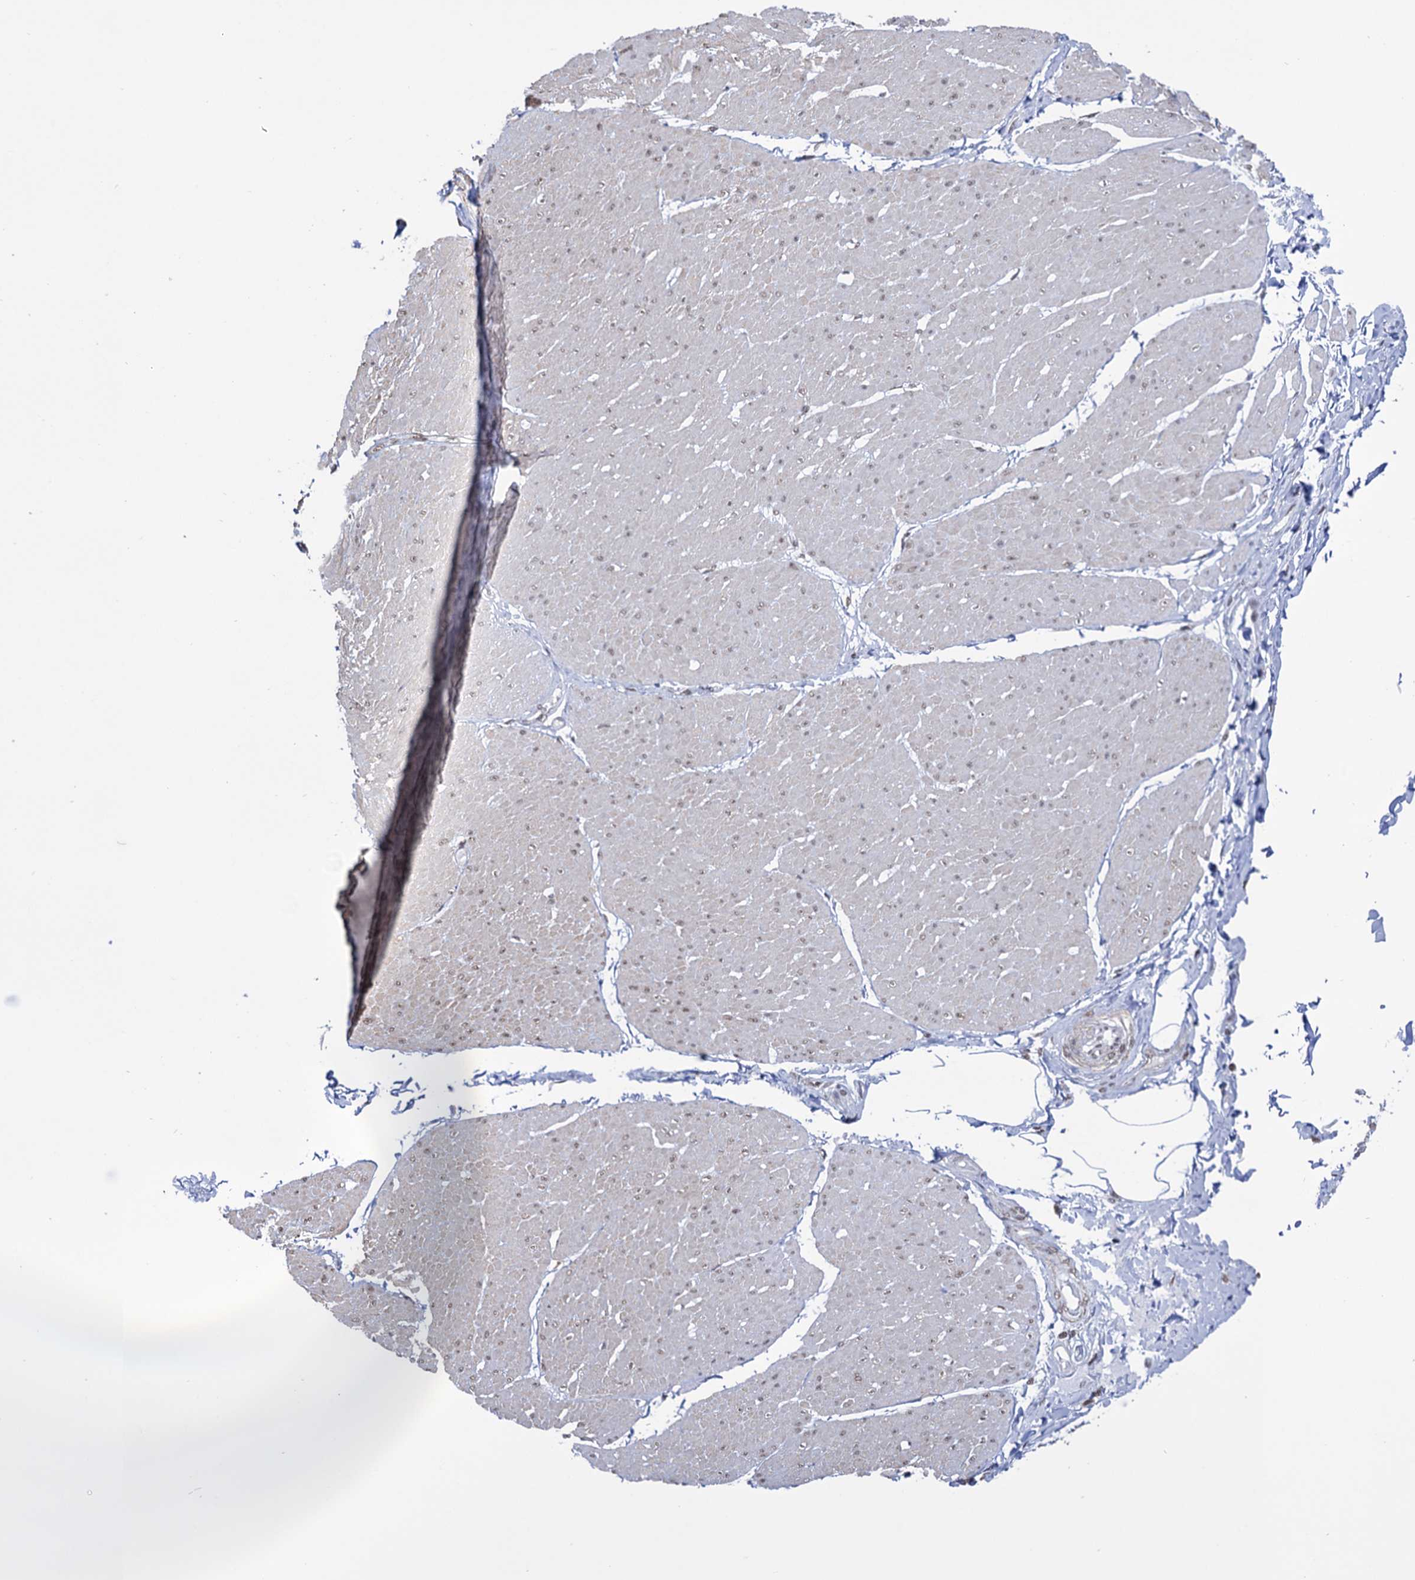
{"staining": {"intensity": "weak", "quantity": "25%-75%", "location": "nuclear"}, "tissue": "smooth muscle", "cell_type": "Smooth muscle cells", "image_type": "normal", "snomed": [{"axis": "morphology", "description": "Urothelial carcinoma, High grade"}, {"axis": "topography", "description": "Urinary bladder"}], "caption": "IHC (DAB) staining of benign human smooth muscle shows weak nuclear protein staining in approximately 25%-75% of smooth muscle cells. The protein of interest is shown in brown color, while the nuclei are stained blue.", "gene": "ABHD10", "patient": {"sex": "male", "age": 46}}